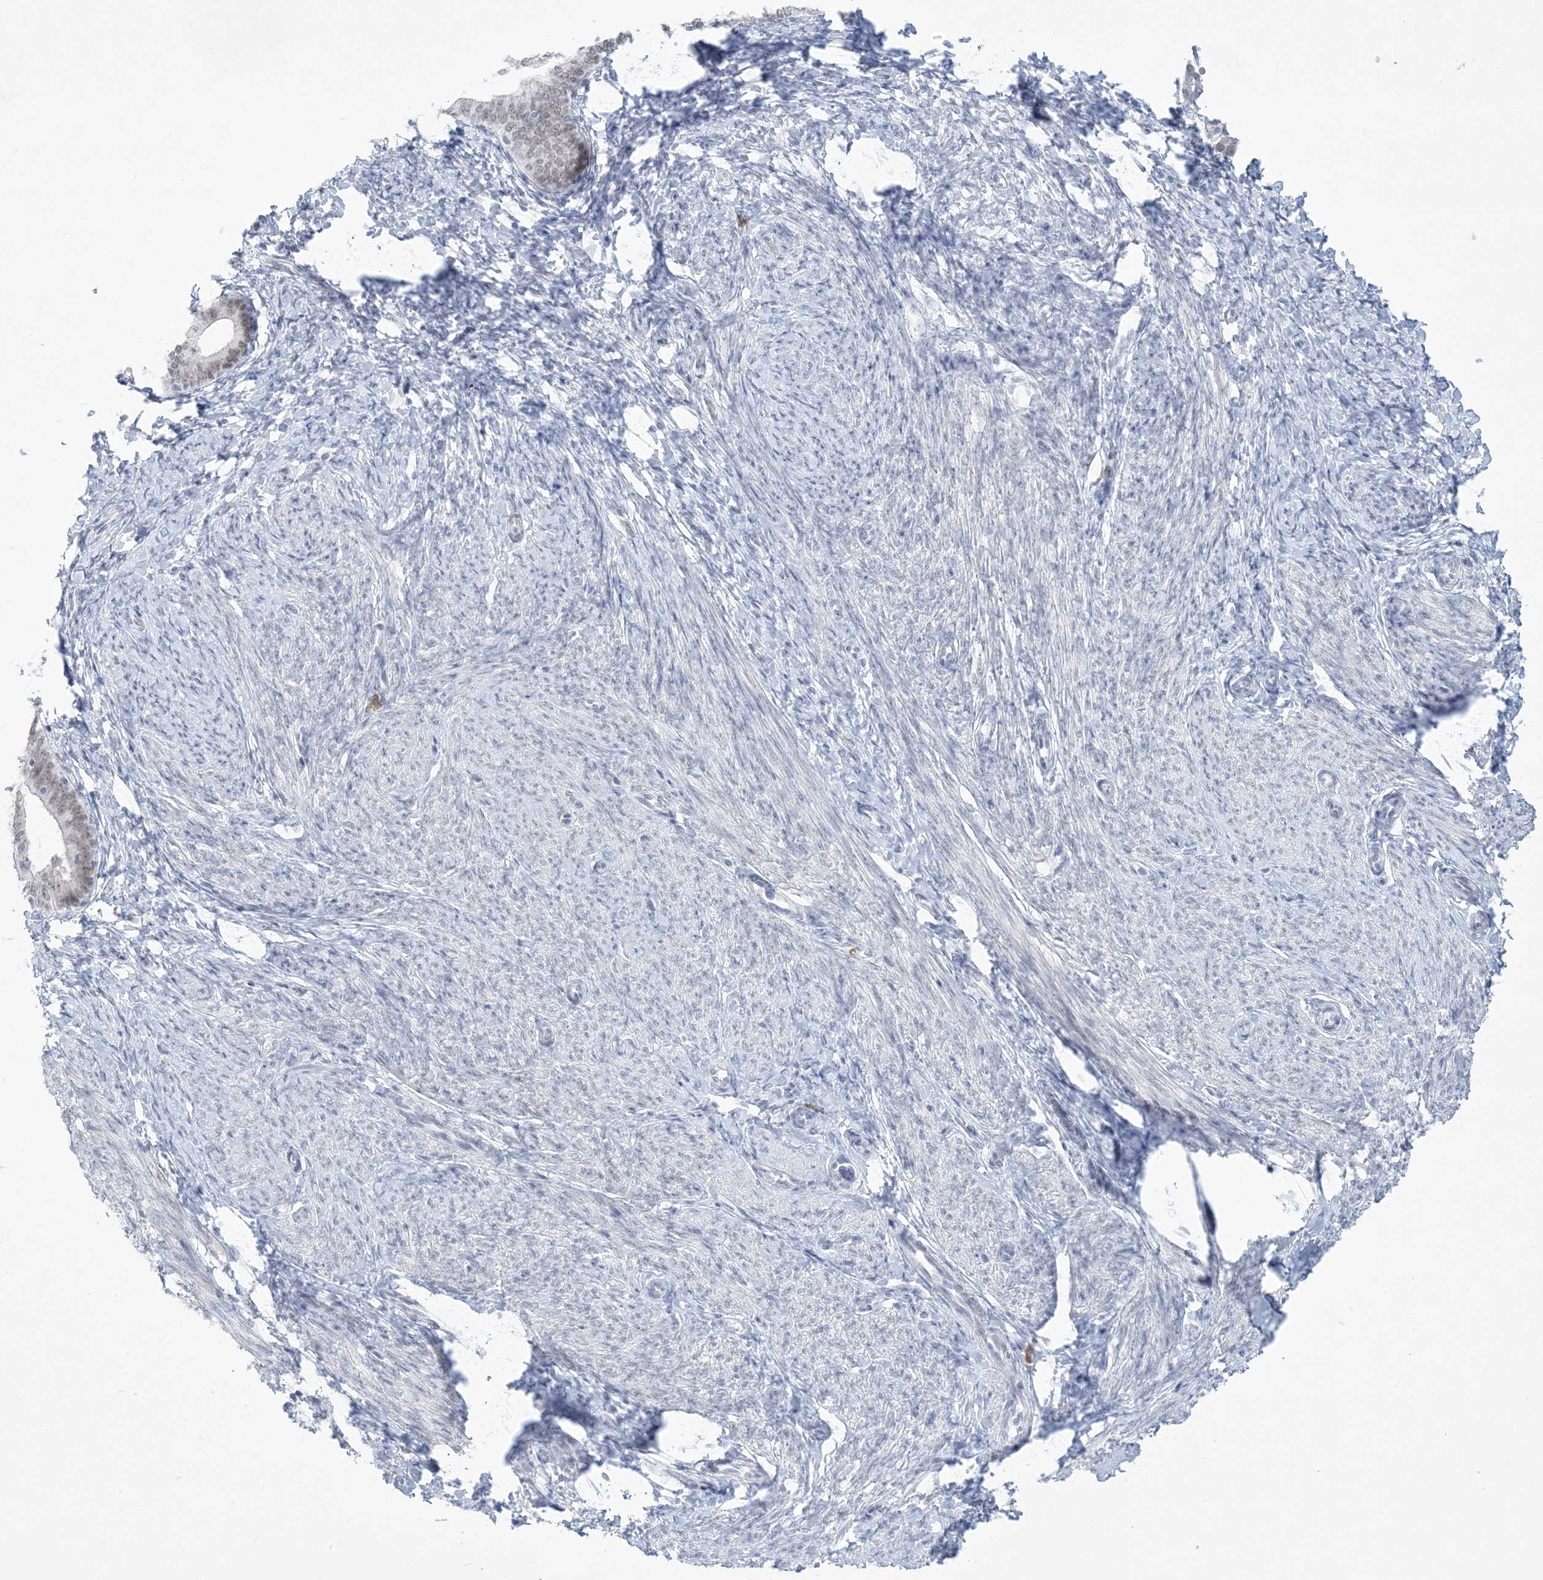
{"staining": {"intensity": "negative", "quantity": "none", "location": "none"}, "tissue": "endometrium", "cell_type": "Cells in endometrial stroma", "image_type": "normal", "snomed": [{"axis": "morphology", "description": "Normal tissue, NOS"}, {"axis": "topography", "description": "Endometrium"}], "caption": "Endometrium stained for a protein using IHC shows no positivity cells in endometrial stroma.", "gene": "HOMEZ", "patient": {"sex": "female", "age": 72}}